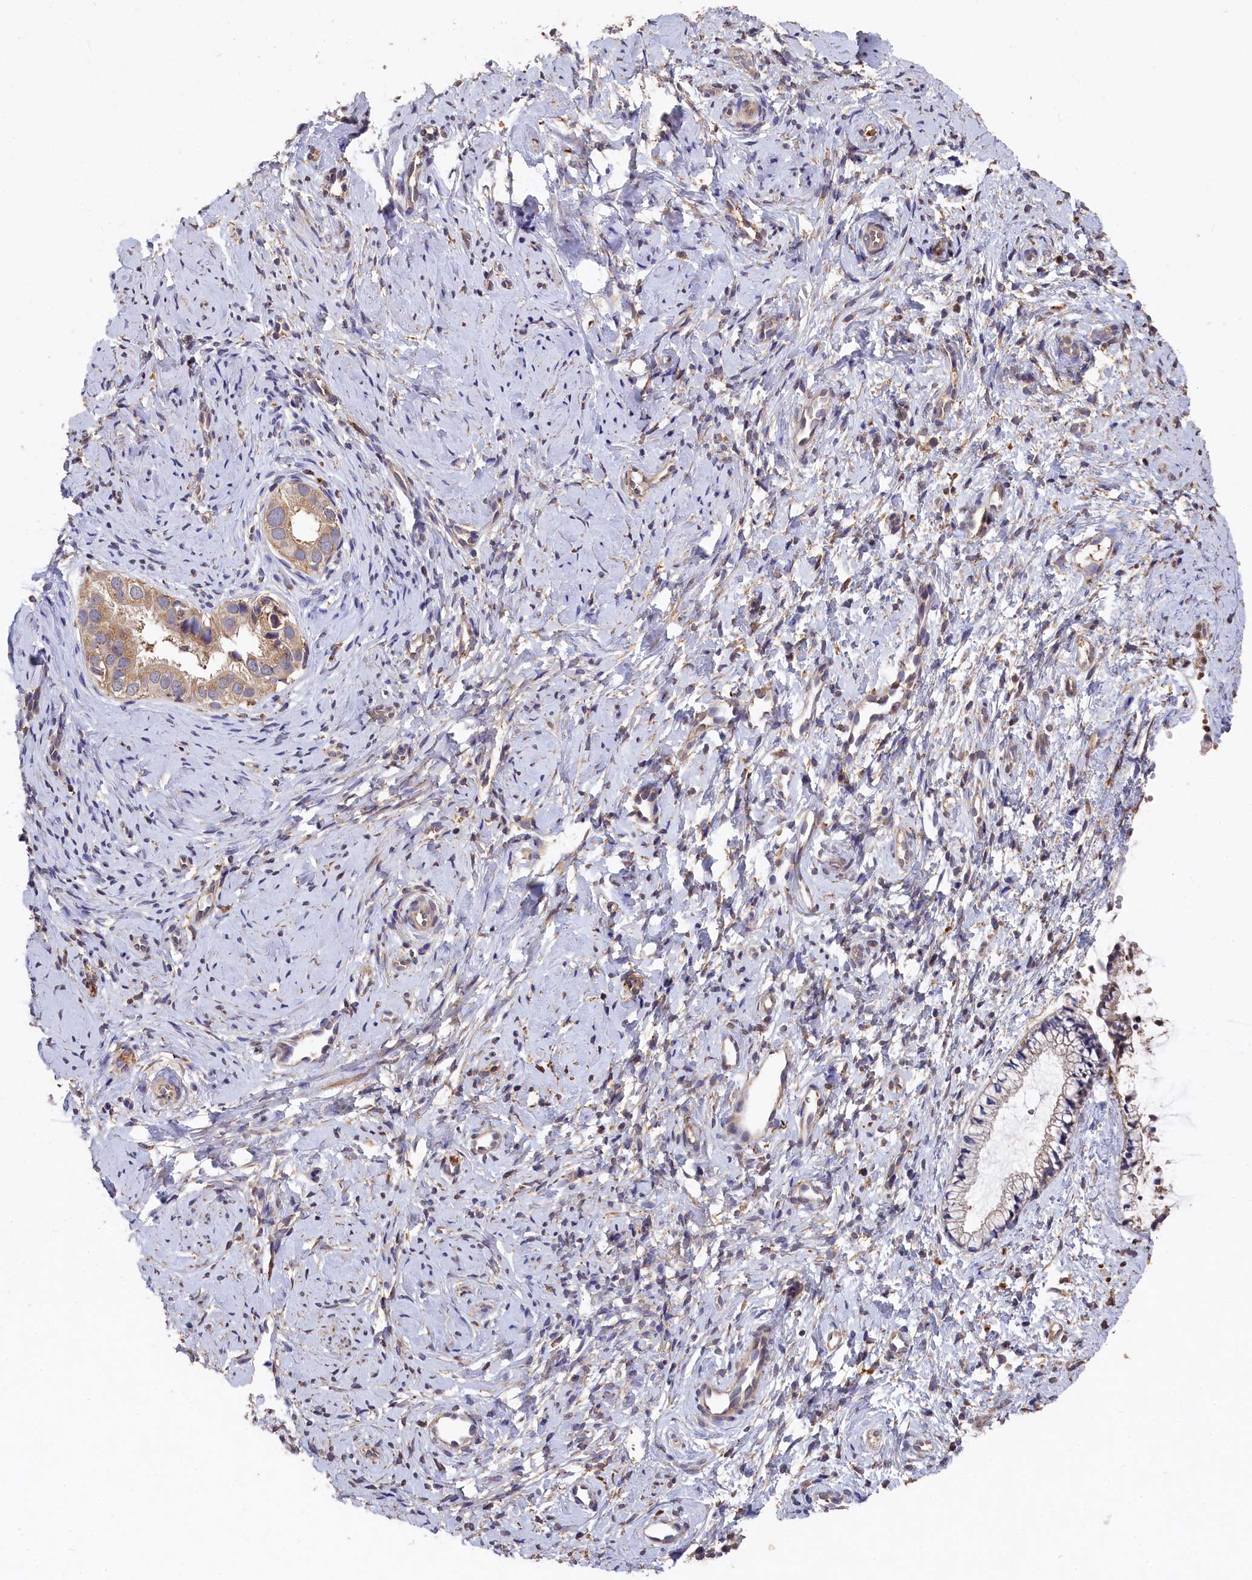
{"staining": {"intensity": "weak", "quantity": "<25%", "location": "cytoplasmic/membranous"}, "tissue": "cervix", "cell_type": "Glandular cells", "image_type": "normal", "snomed": [{"axis": "morphology", "description": "Normal tissue, NOS"}, {"axis": "topography", "description": "Cervix"}], "caption": "The micrograph displays no staining of glandular cells in benign cervix. The staining is performed using DAB (3,3'-diaminobenzidine) brown chromogen with nuclei counter-stained in using hematoxylin.", "gene": "DHRS11", "patient": {"sex": "female", "age": 57}}